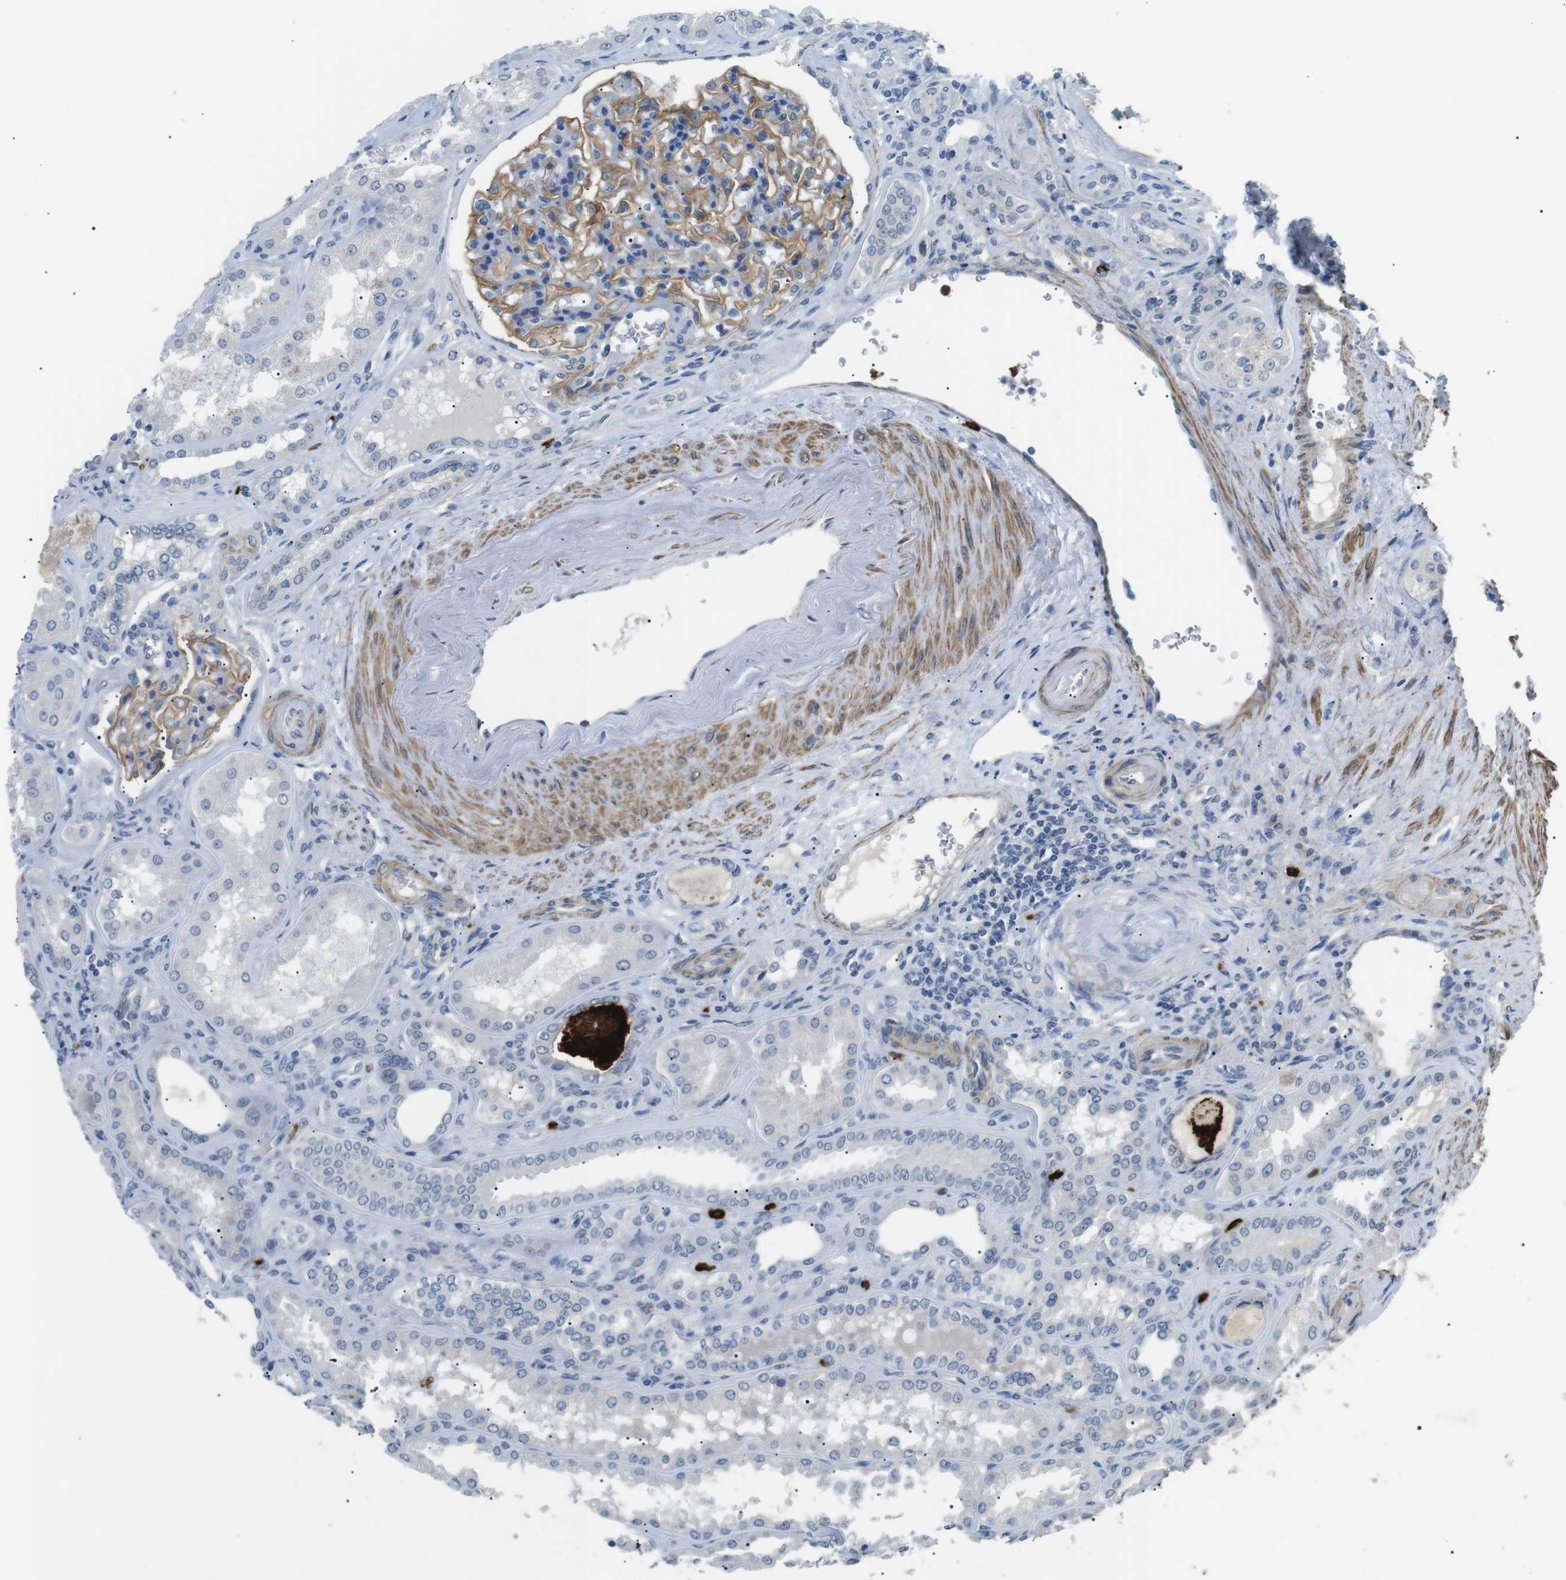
{"staining": {"intensity": "moderate", "quantity": ">75%", "location": "cytoplasmic/membranous"}, "tissue": "kidney", "cell_type": "Cells in glomeruli", "image_type": "normal", "snomed": [{"axis": "morphology", "description": "Normal tissue, NOS"}, {"axis": "topography", "description": "Kidney"}], "caption": "Immunohistochemistry (IHC) micrograph of benign kidney: human kidney stained using immunohistochemistry (IHC) demonstrates medium levels of moderate protein expression localized specifically in the cytoplasmic/membranous of cells in glomeruli, appearing as a cytoplasmic/membranous brown color.", "gene": "GZMM", "patient": {"sex": "female", "age": 56}}